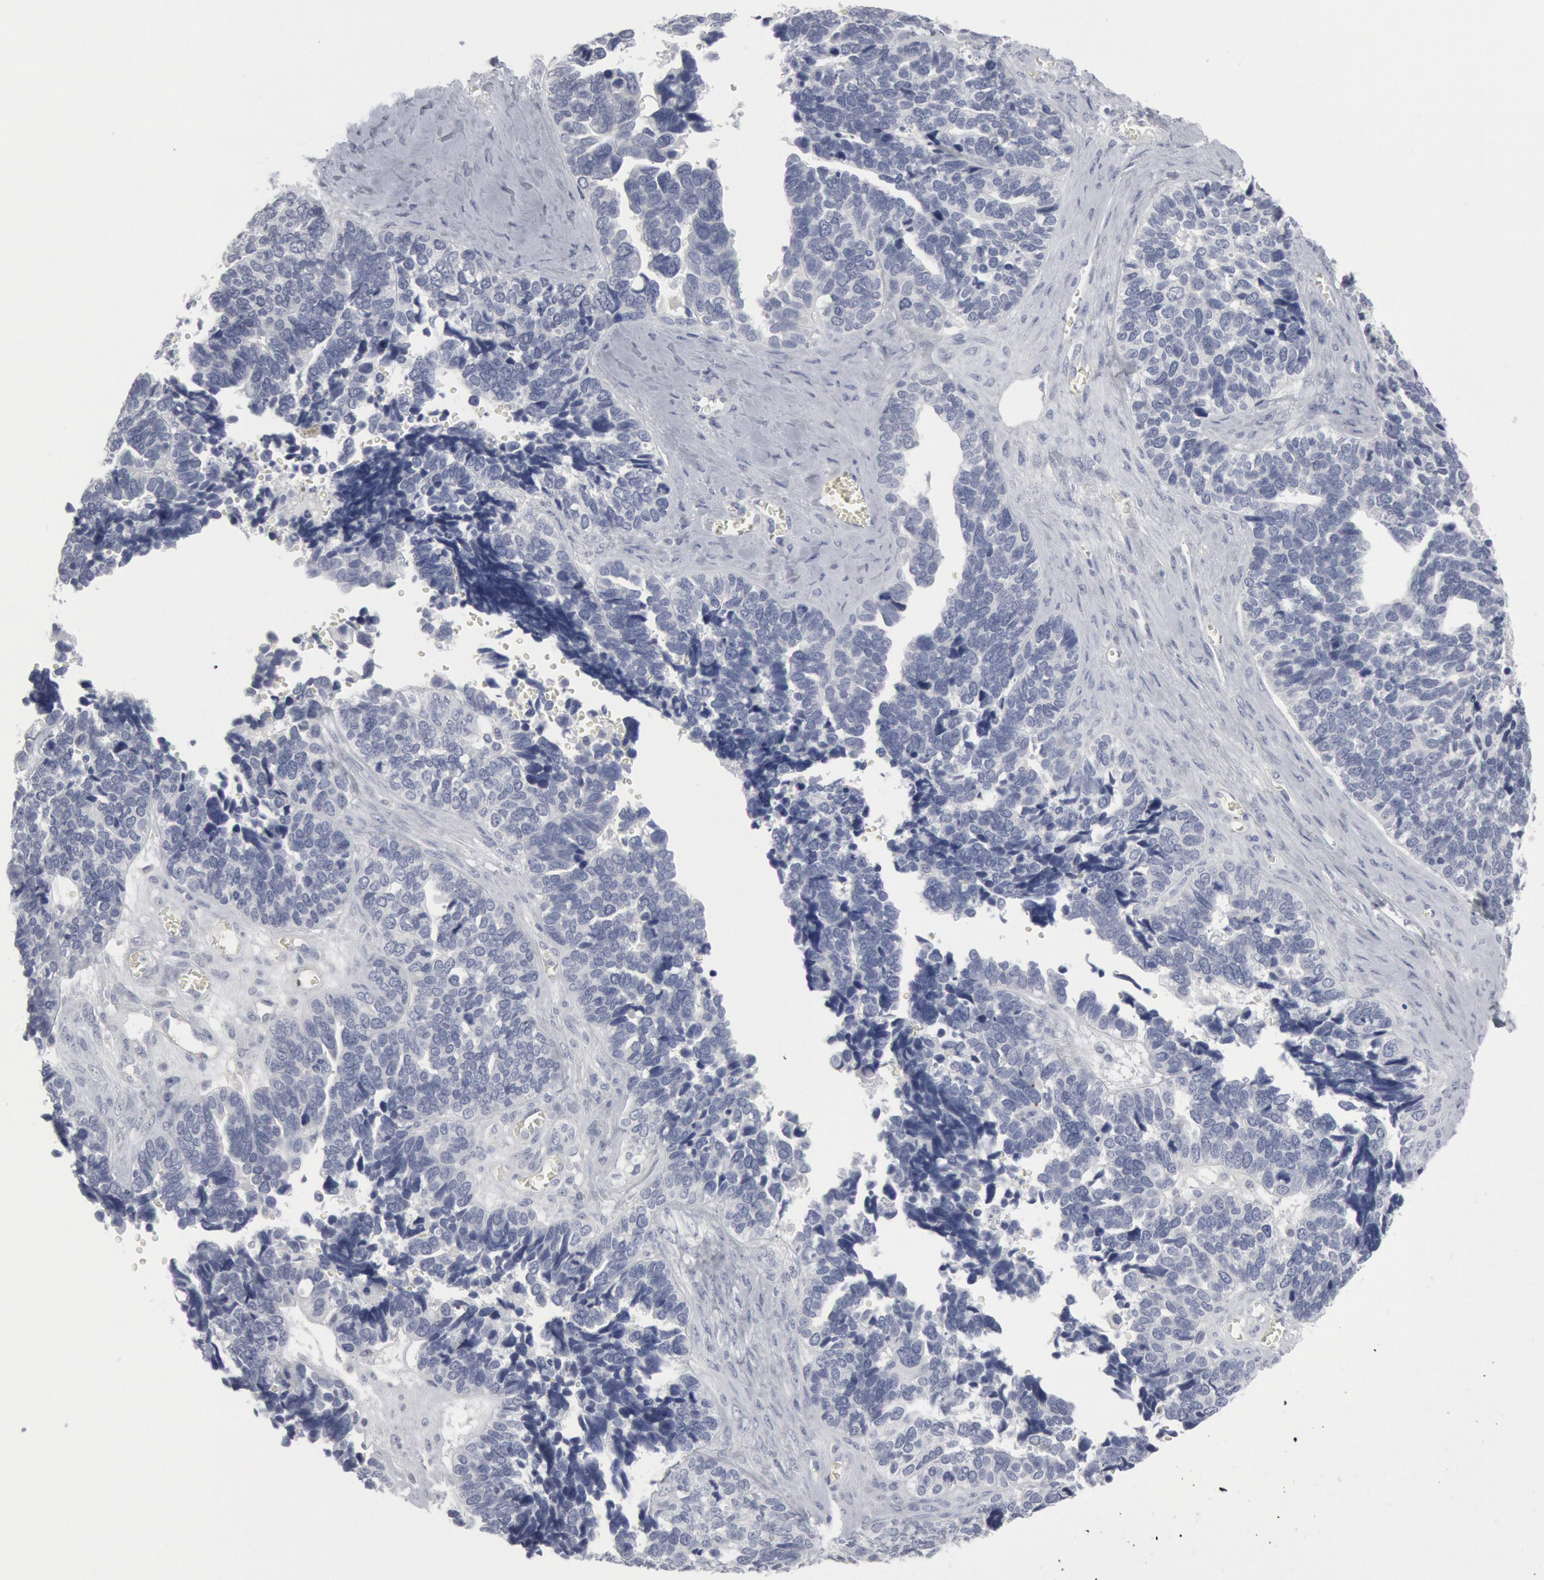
{"staining": {"intensity": "negative", "quantity": "none", "location": "none"}, "tissue": "ovarian cancer", "cell_type": "Tumor cells", "image_type": "cancer", "snomed": [{"axis": "morphology", "description": "Cystadenocarcinoma, serous, NOS"}, {"axis": "topography", "description": "Ovary"}], "caption": "Immunohistochemistry photomicrograph of neoplastic tissue: human ovarian cancer stained with DAB exhibits no significant protein positivity in tumor cells.", "gene": "DMC1", "patient": {"sex": "female", "age": 77}}